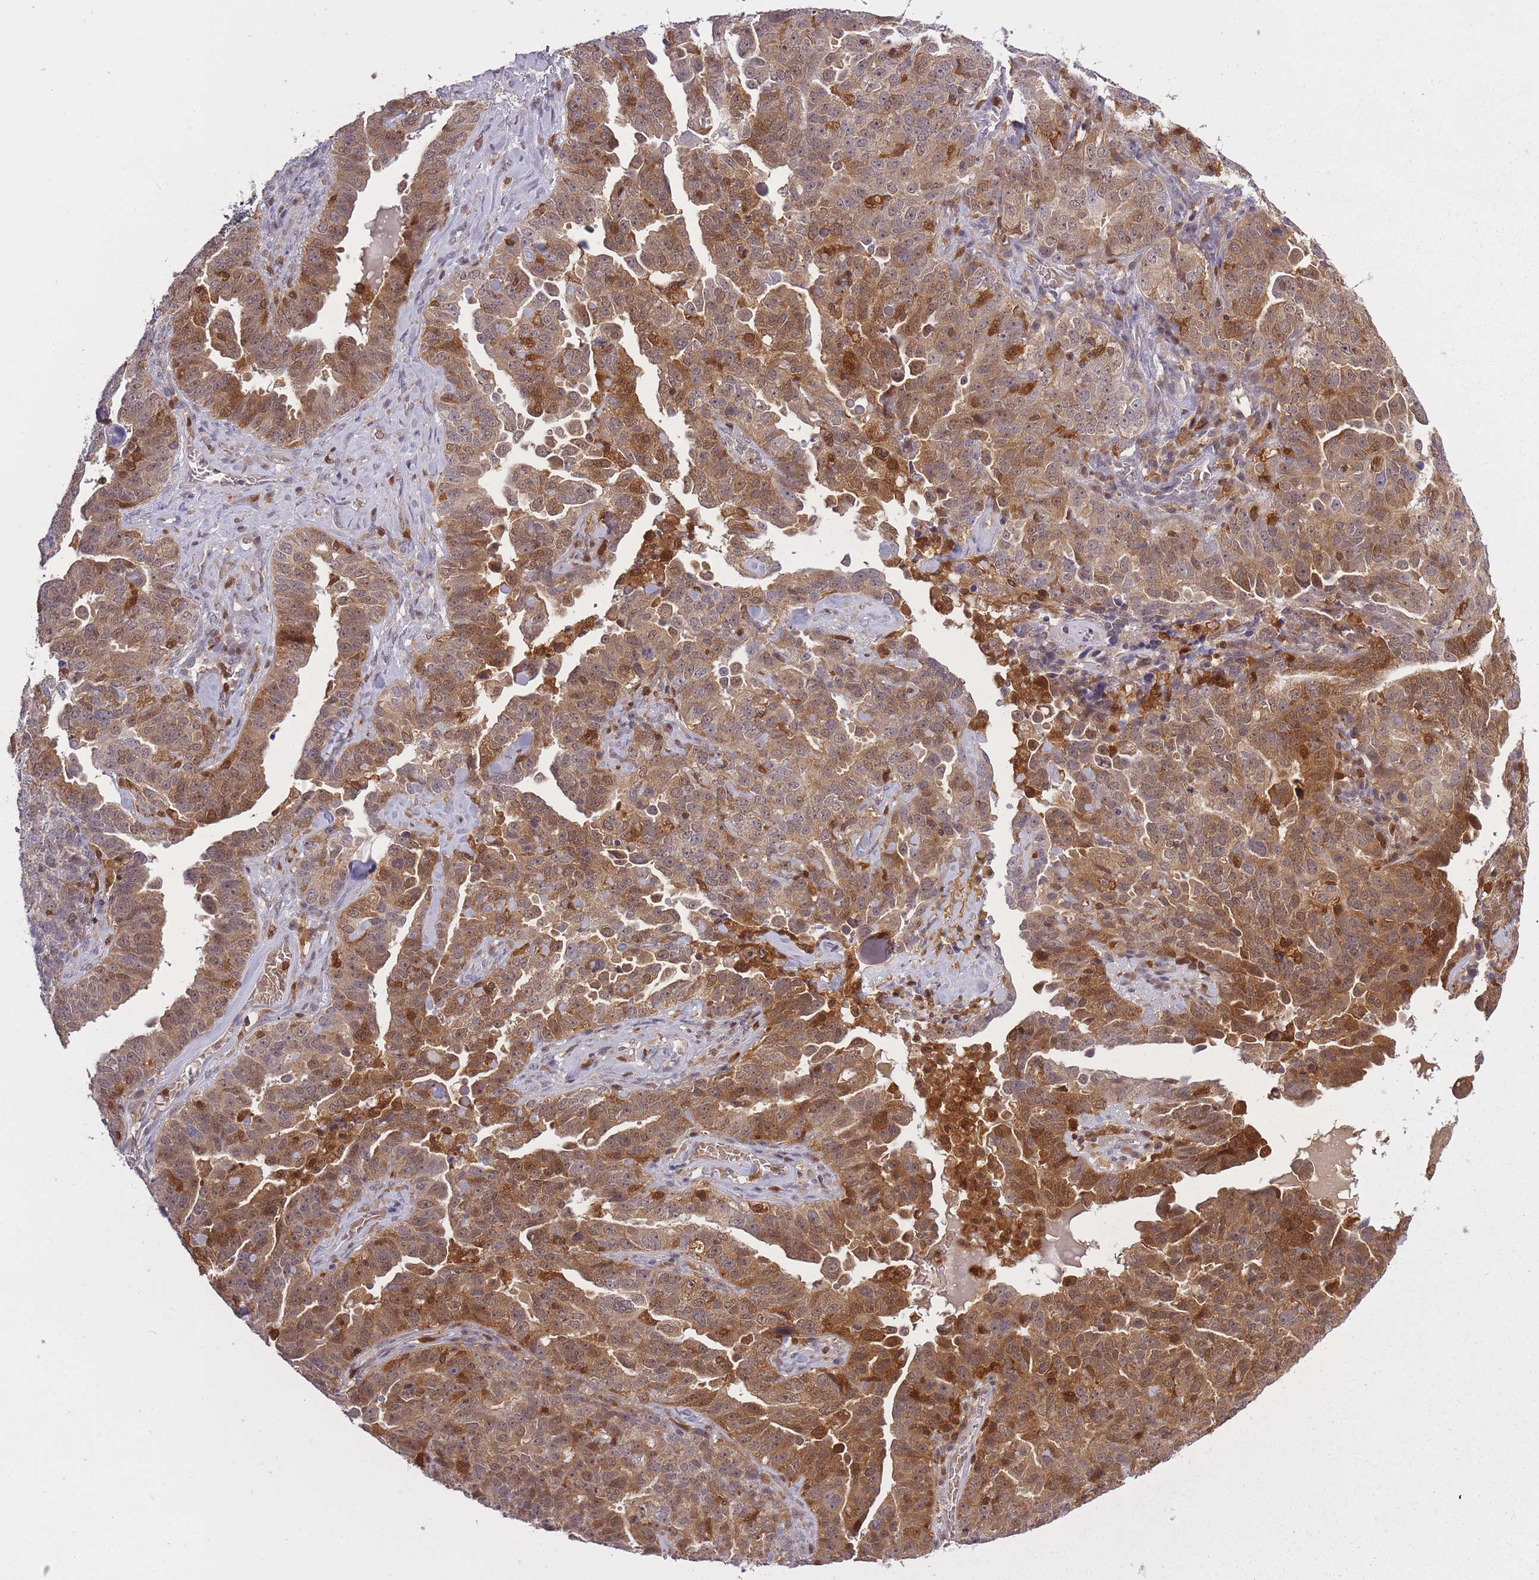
{"staining": {"intensity": "moderate", "quantity": ">75%", "location": "cytoplasmic/membranous,nuclear"}, "tissue": "ovarian cancer", "cell_type": "Tumor cells", "image_type": "cancer", "snomed": [{"axis": "morphology", "description": "Carcinoma, endometroid"}, {"axis": "topography", "description": "Ovary"}], "caption": "About >75% of tumor cells in ovarian cancer (endometroid carcinoma) demonstrate moderate cytoplasmic/membranous and nuclear protein positivity as visualized by brown immunohistochemical staining.", "gene": "CXorf38", "patient": {"sex": "female", "age": 62}}